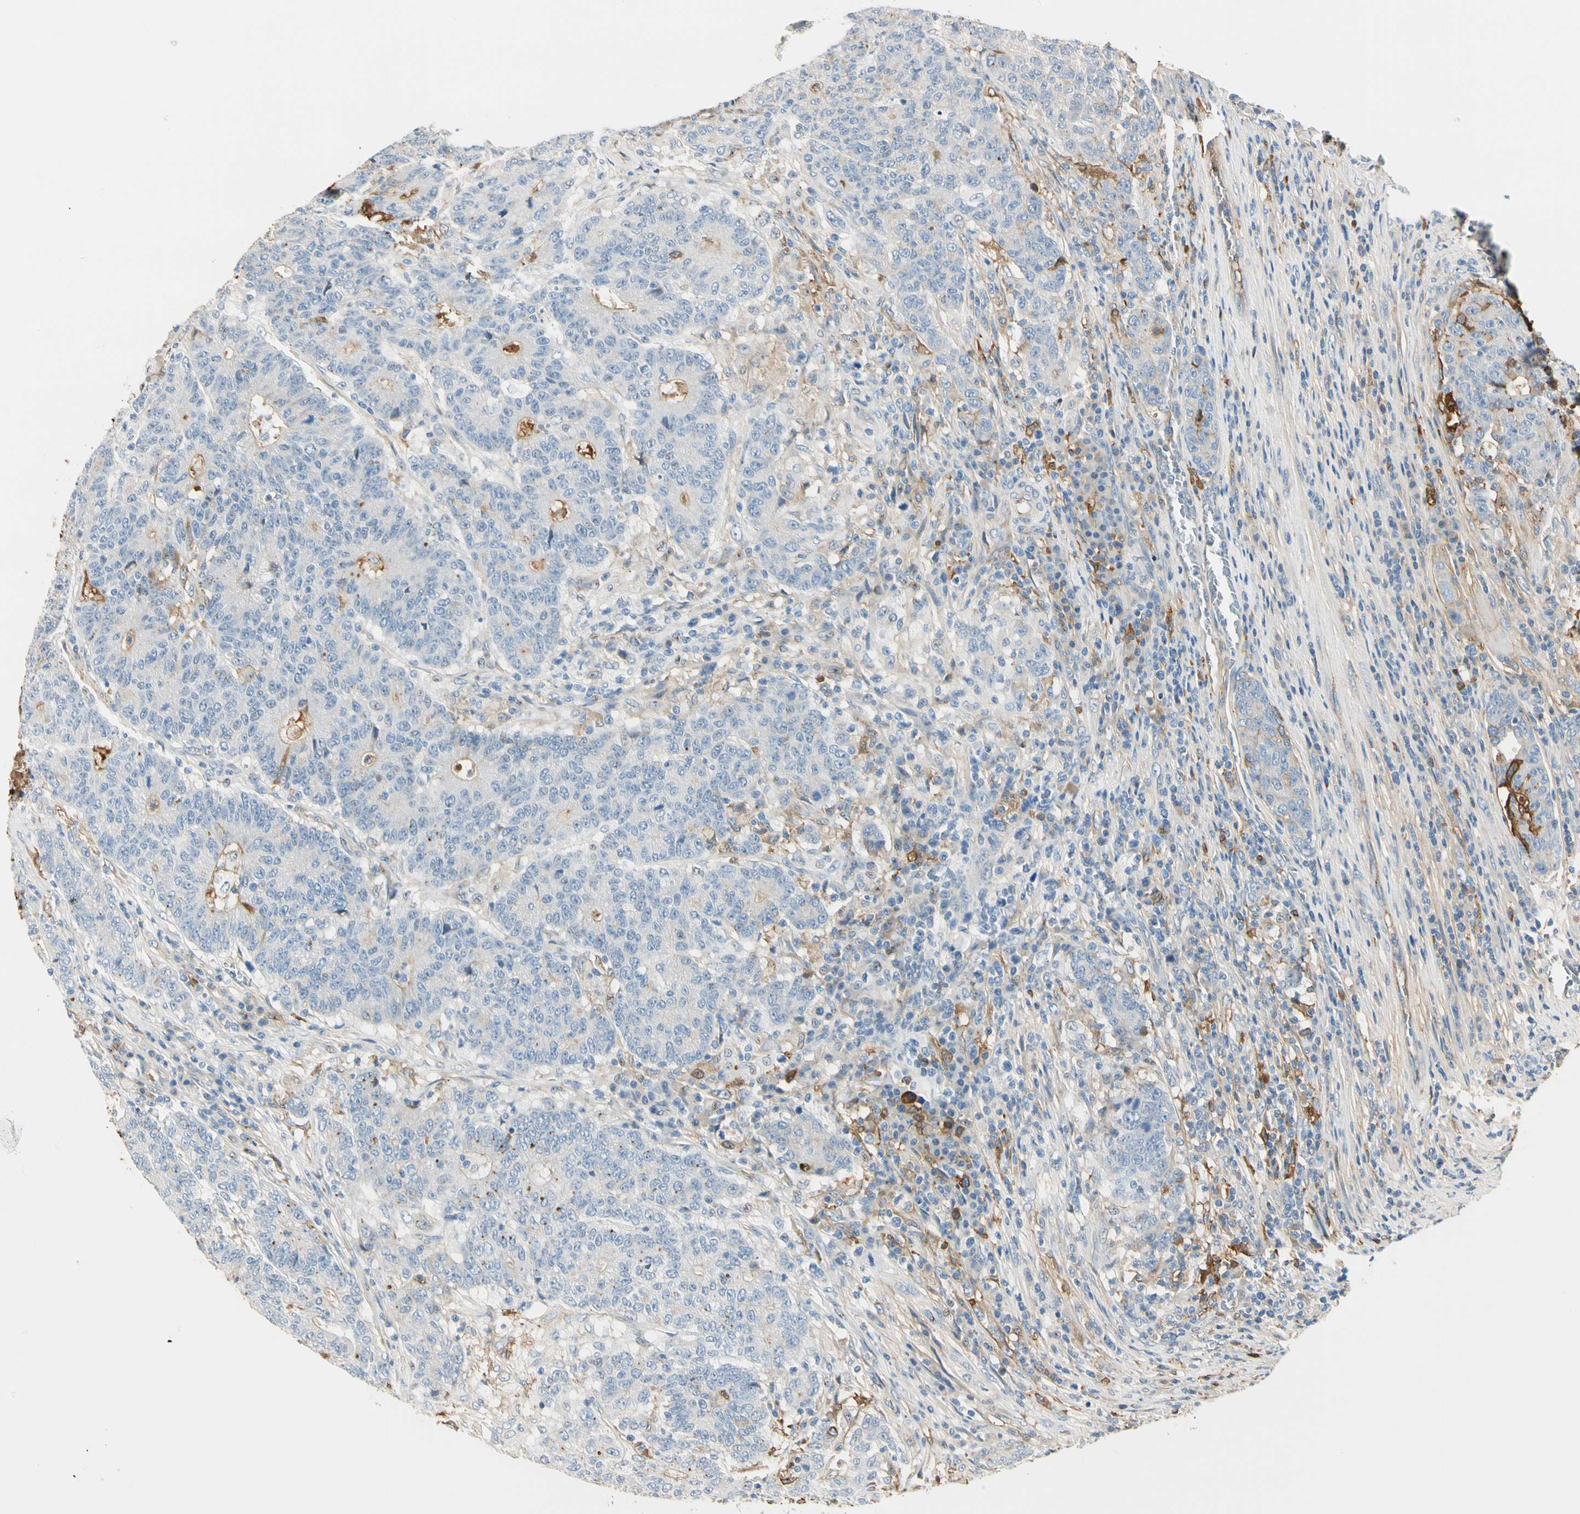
{"staining": {"intensity": "moderate", "quantity": "<25%", "location": "cytoplasmic/membranous"}, "tissue": "colorectal cancer", "cell_type": "Tumor cells", "image_type": "cancer", "snomed": [{"axis": "morphology", "description": "Normal tissue, NOS"}, {"axis": "morphology", "description": "Adenocarcinoma, NOS"}, {"axis": "topography", "description": "Colon"}], "caption": "A micrograph of colorectal cancer (adenocarcinoma) stained for a protein demonstrates moderate cytoplasmic/membranous brown staining in tumor cells.", "gene": "LAMB3", "patient": {"sex": "female", "age": 75}}